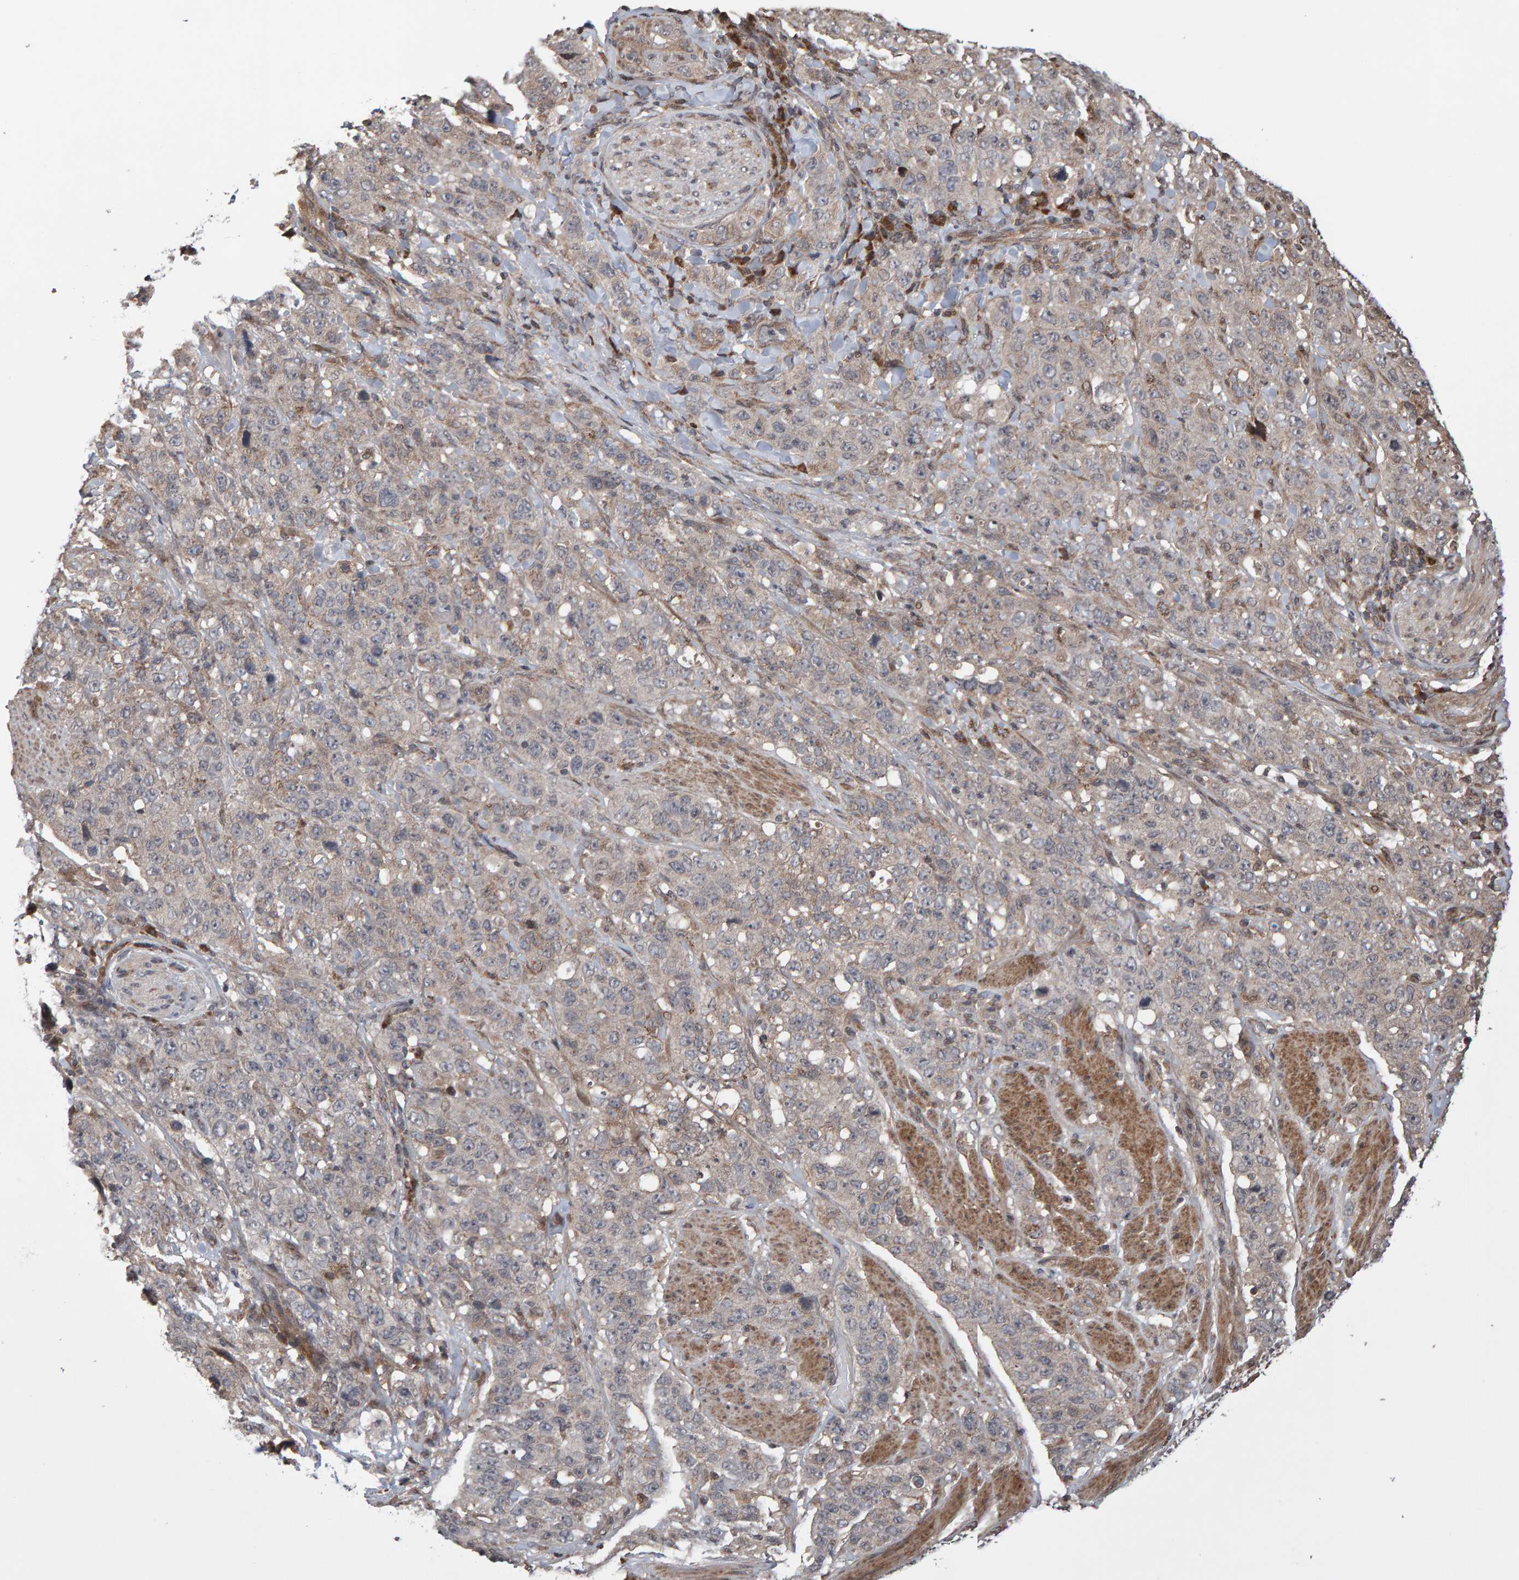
{"staining": {"intensity": "weak", "quantity": "25%-75%", "location": "cytoplasmic/membranous"}, "tissue": "stomach cancer", "cell_type": "Tumor cells", "image_type": "cancer", "snomed": [{"axis": "morphology", "description": "Adenocarcinoma, NOS"}, {"axis": "topography", "description": "Stomach"}], "caption": "This is a micrograph of IHC staining of stomach adenocarcinoma, which shows weak expression in the cytoplasmic/membranous of tumor cells.", "gene": "PECR", "patient": {"sex": "male", "age": 48}}